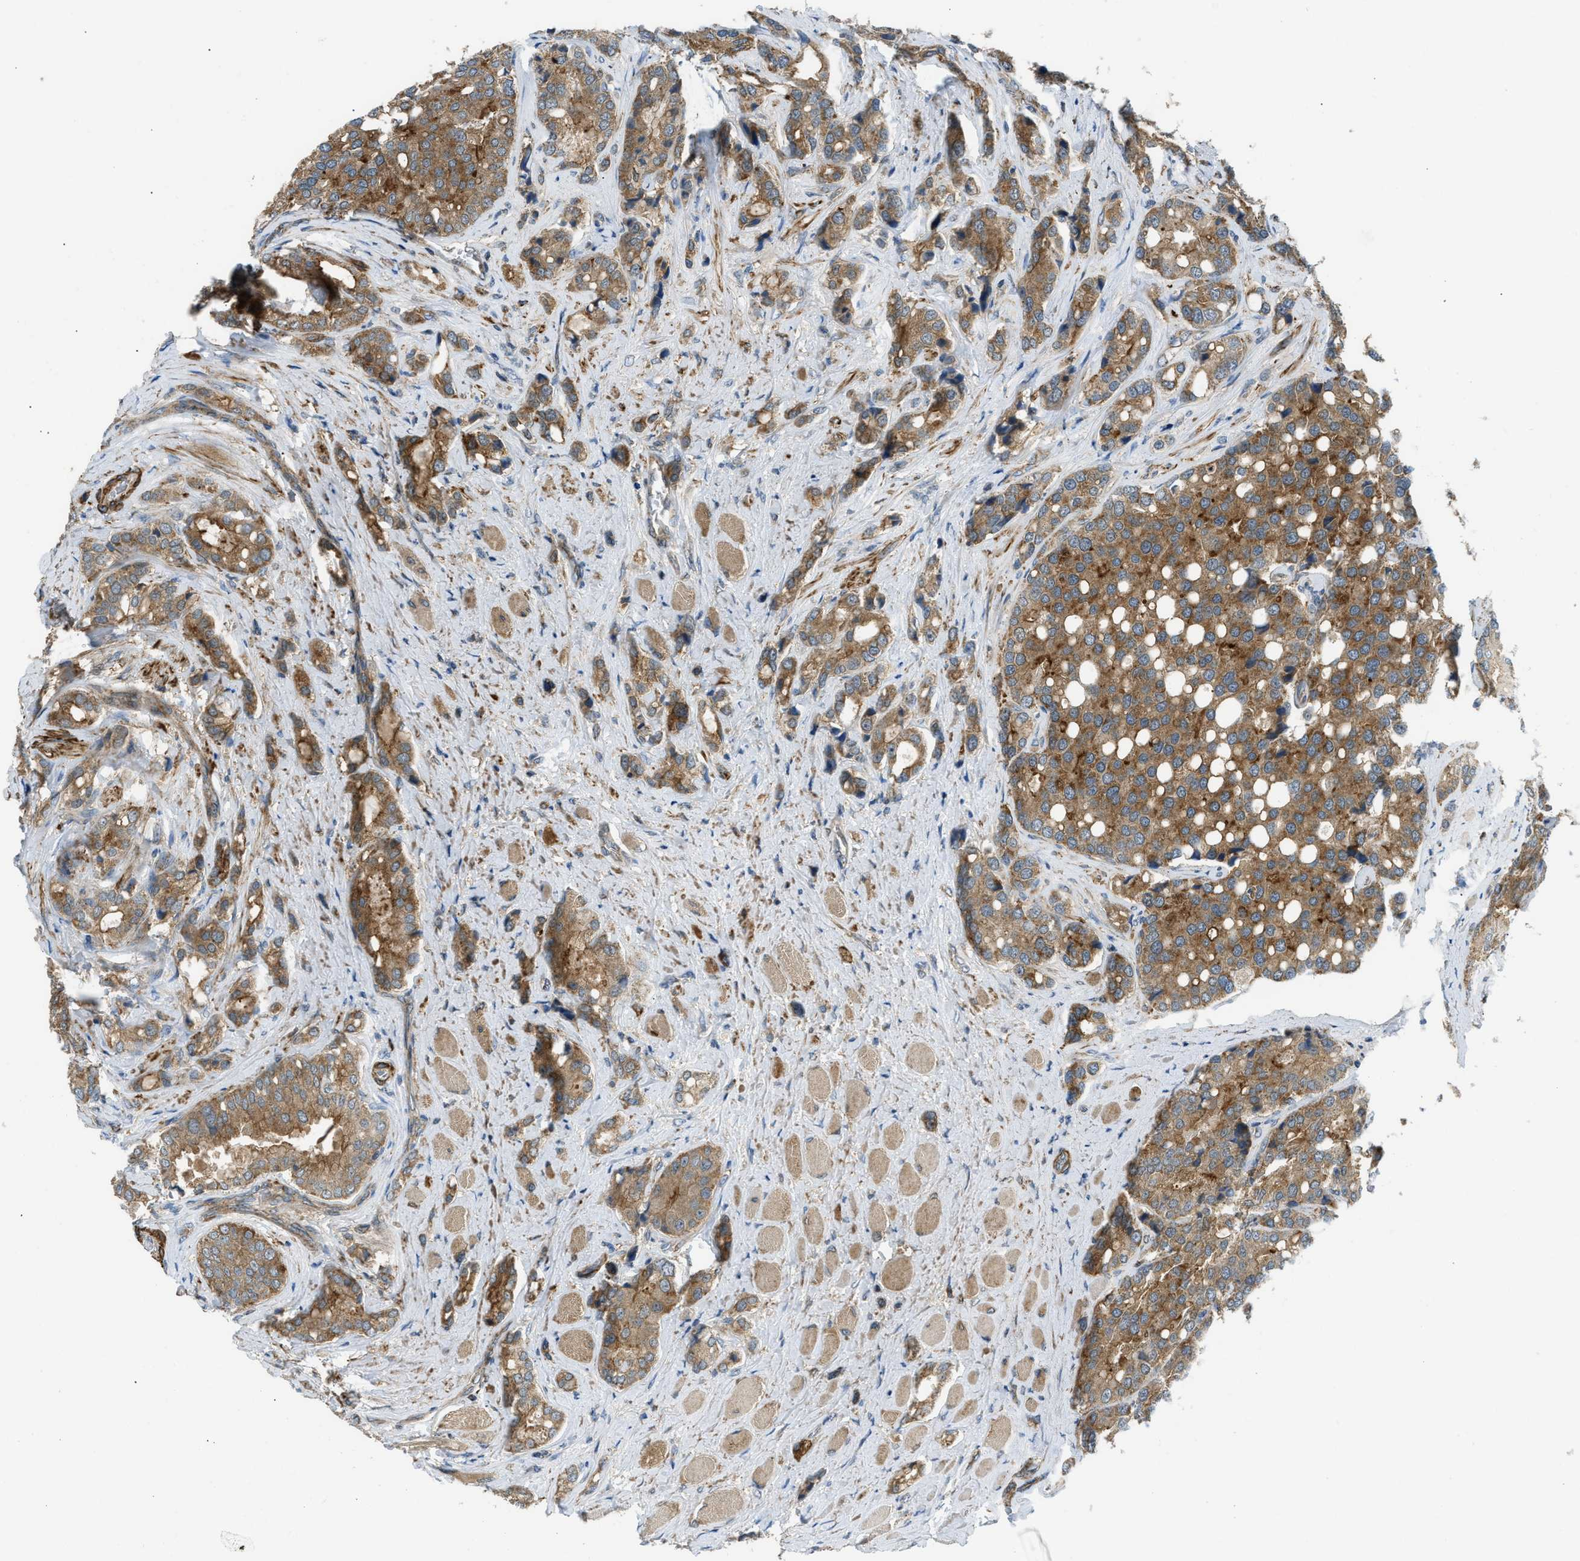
{"staining": {"intensity": "moderate", "quantity": ">75%", "location": "cytoplasmic/membranous"}, "tissue": "prostate cancer", "cell_type": "Tumor cells", "image_type": "cancer", "snomed": [{"axis": "morphology", "description": "Adenocarcinoma, High grade"}, {"axis": "topography", "description": "Prostate"}], "caption": "Immunohistochemistry (IHC) (DAB) staining of human prostate adenocarcinoma (high-grade) exhibits moderate cytoplasmic/membranous protein staining in approximately >75% of tumor cells. (DAB = brown stain, brightfield microscopy at high magnification).", "gene": "SESN2", "patient": {"sex": "male", "age": 50}}